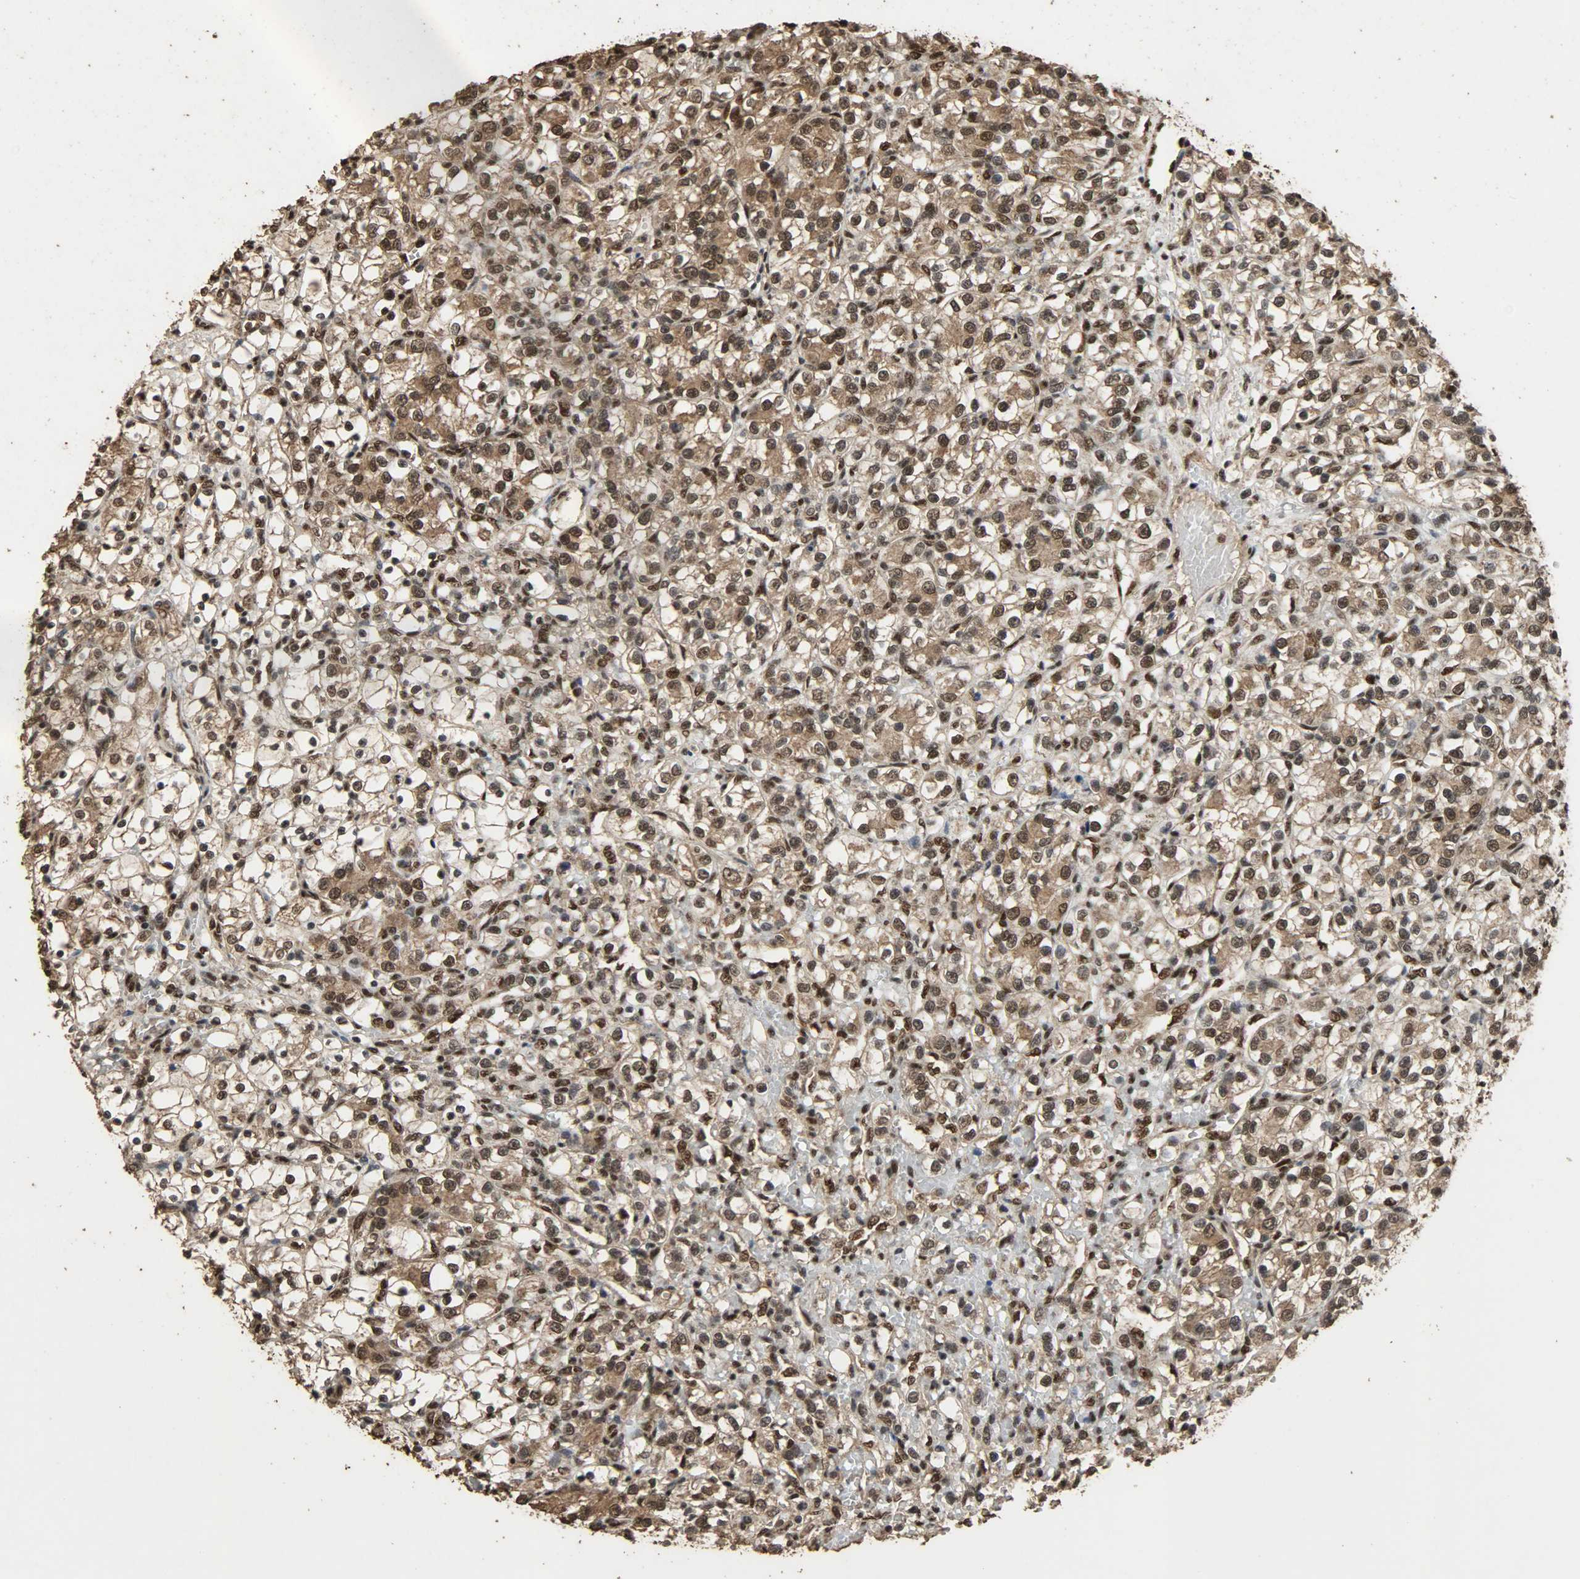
{"staining": {"intensity": "moderate", "quantity": ">75%", "location": "nuclear"}, "tissue": "renal cancer", "cell_type": "Tumor cells", "image_type": "cancer", "snomed": [{"axis": "morphology", "description": "Adenocarcinoma, NOS"}, {"axis": "topography", "description": "Kidney"}], "caption": "There is medium levels of moderate nuclear staining in tumor cells of renal cancer (adenocarcinoma), as demonstrated by immunohistochemical staining (brown color).", "gene": "CCNT2", "patient": {"sex": "female", "age": 69}}